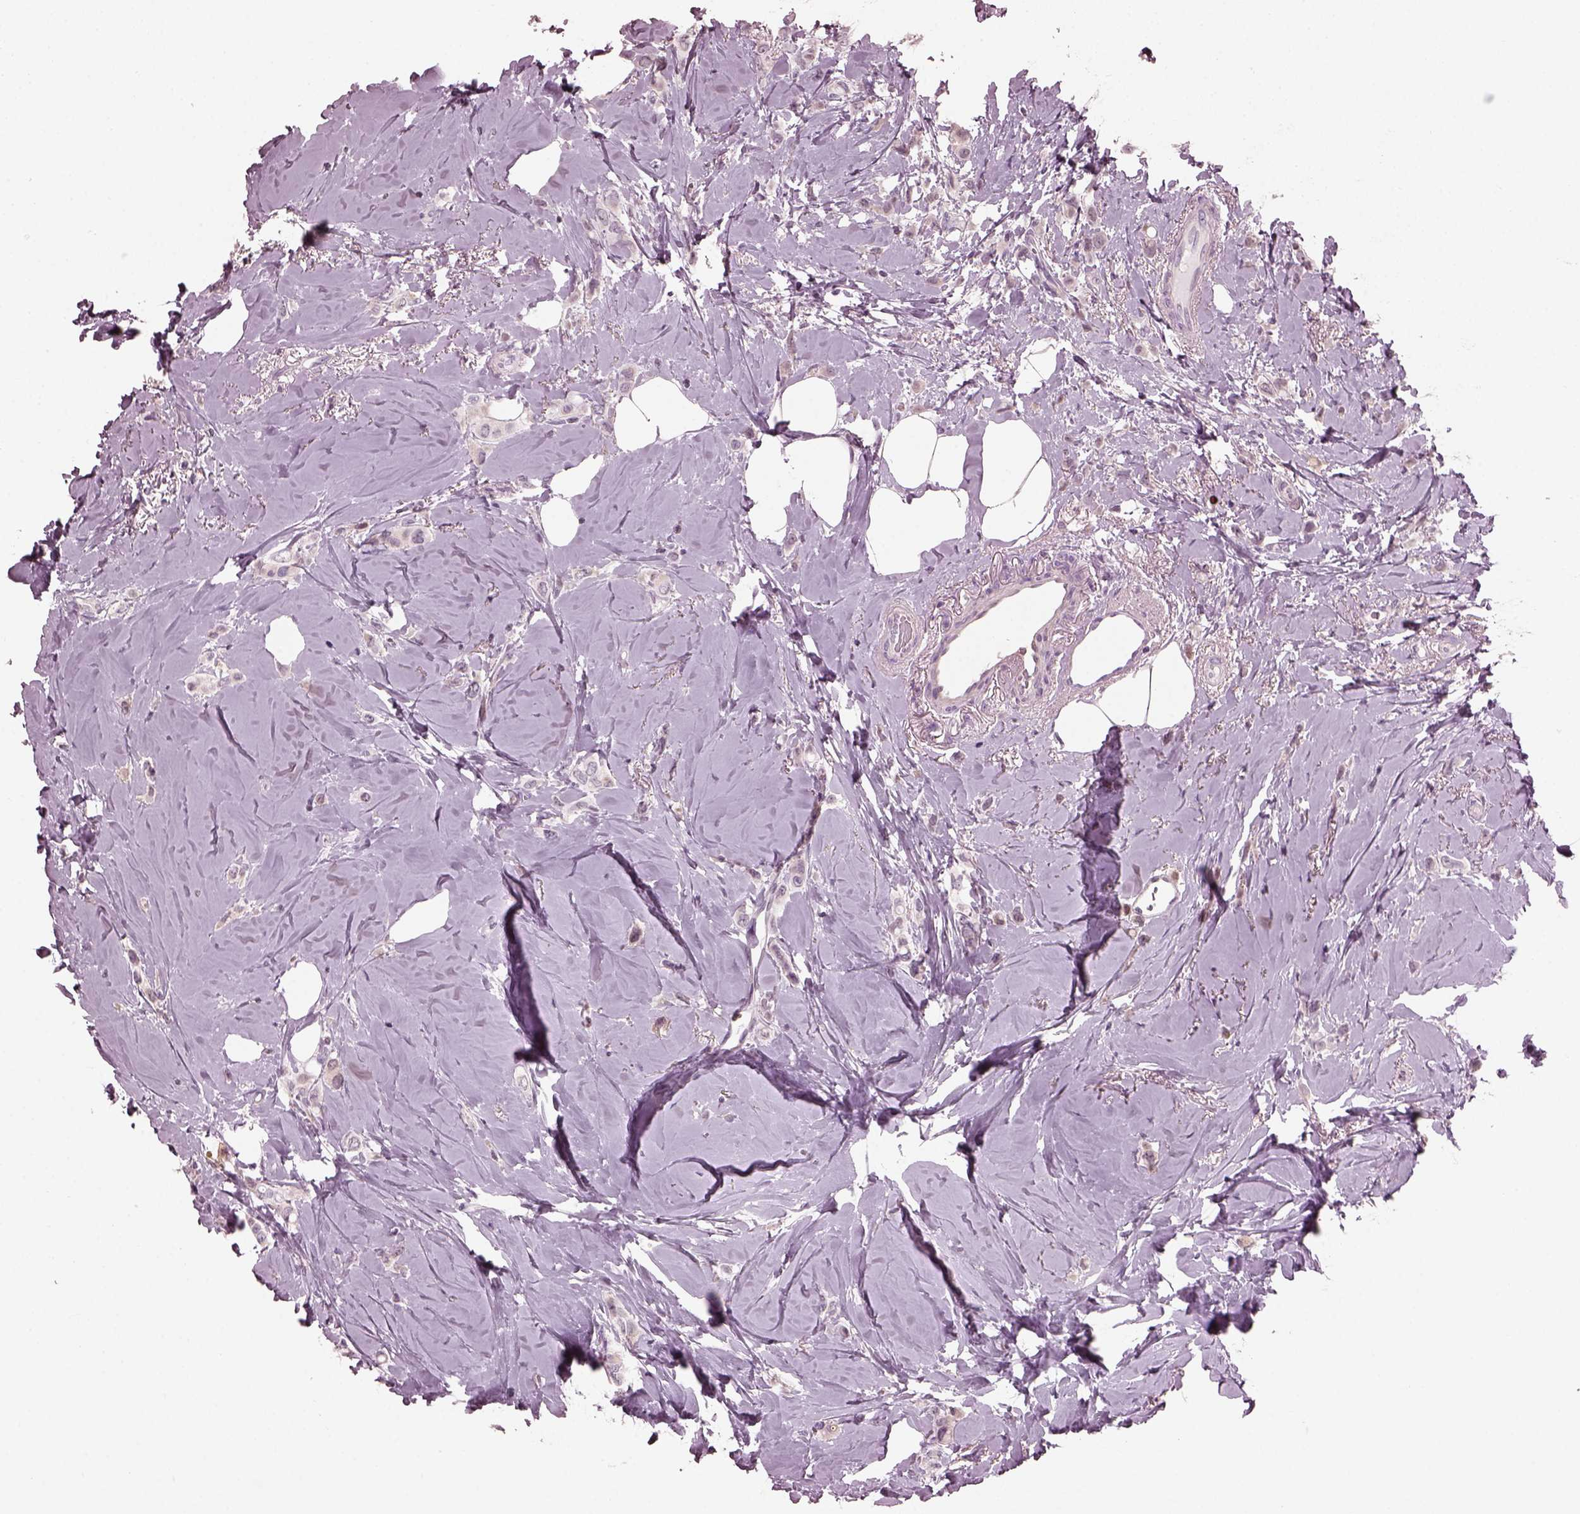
{"staining": {"intensity": "negative", "quantity": "none", "location": "none"}, "tissue": "breast cancer", "cell_type": "Tumor cells", "image_type": "cancer", "snomed": [{"axis": "morphology", "description": "Lobular carcinoma"}, {"axis": "topography", "description": "Breast"}], "caption": "Human breast cancer (lobular carcinoma) stained for a protein using immunohistochemistry exhibits no staining in tumor cells.", "gene": "BFSP1", "patient": {"sex": "female", "age": 66}}